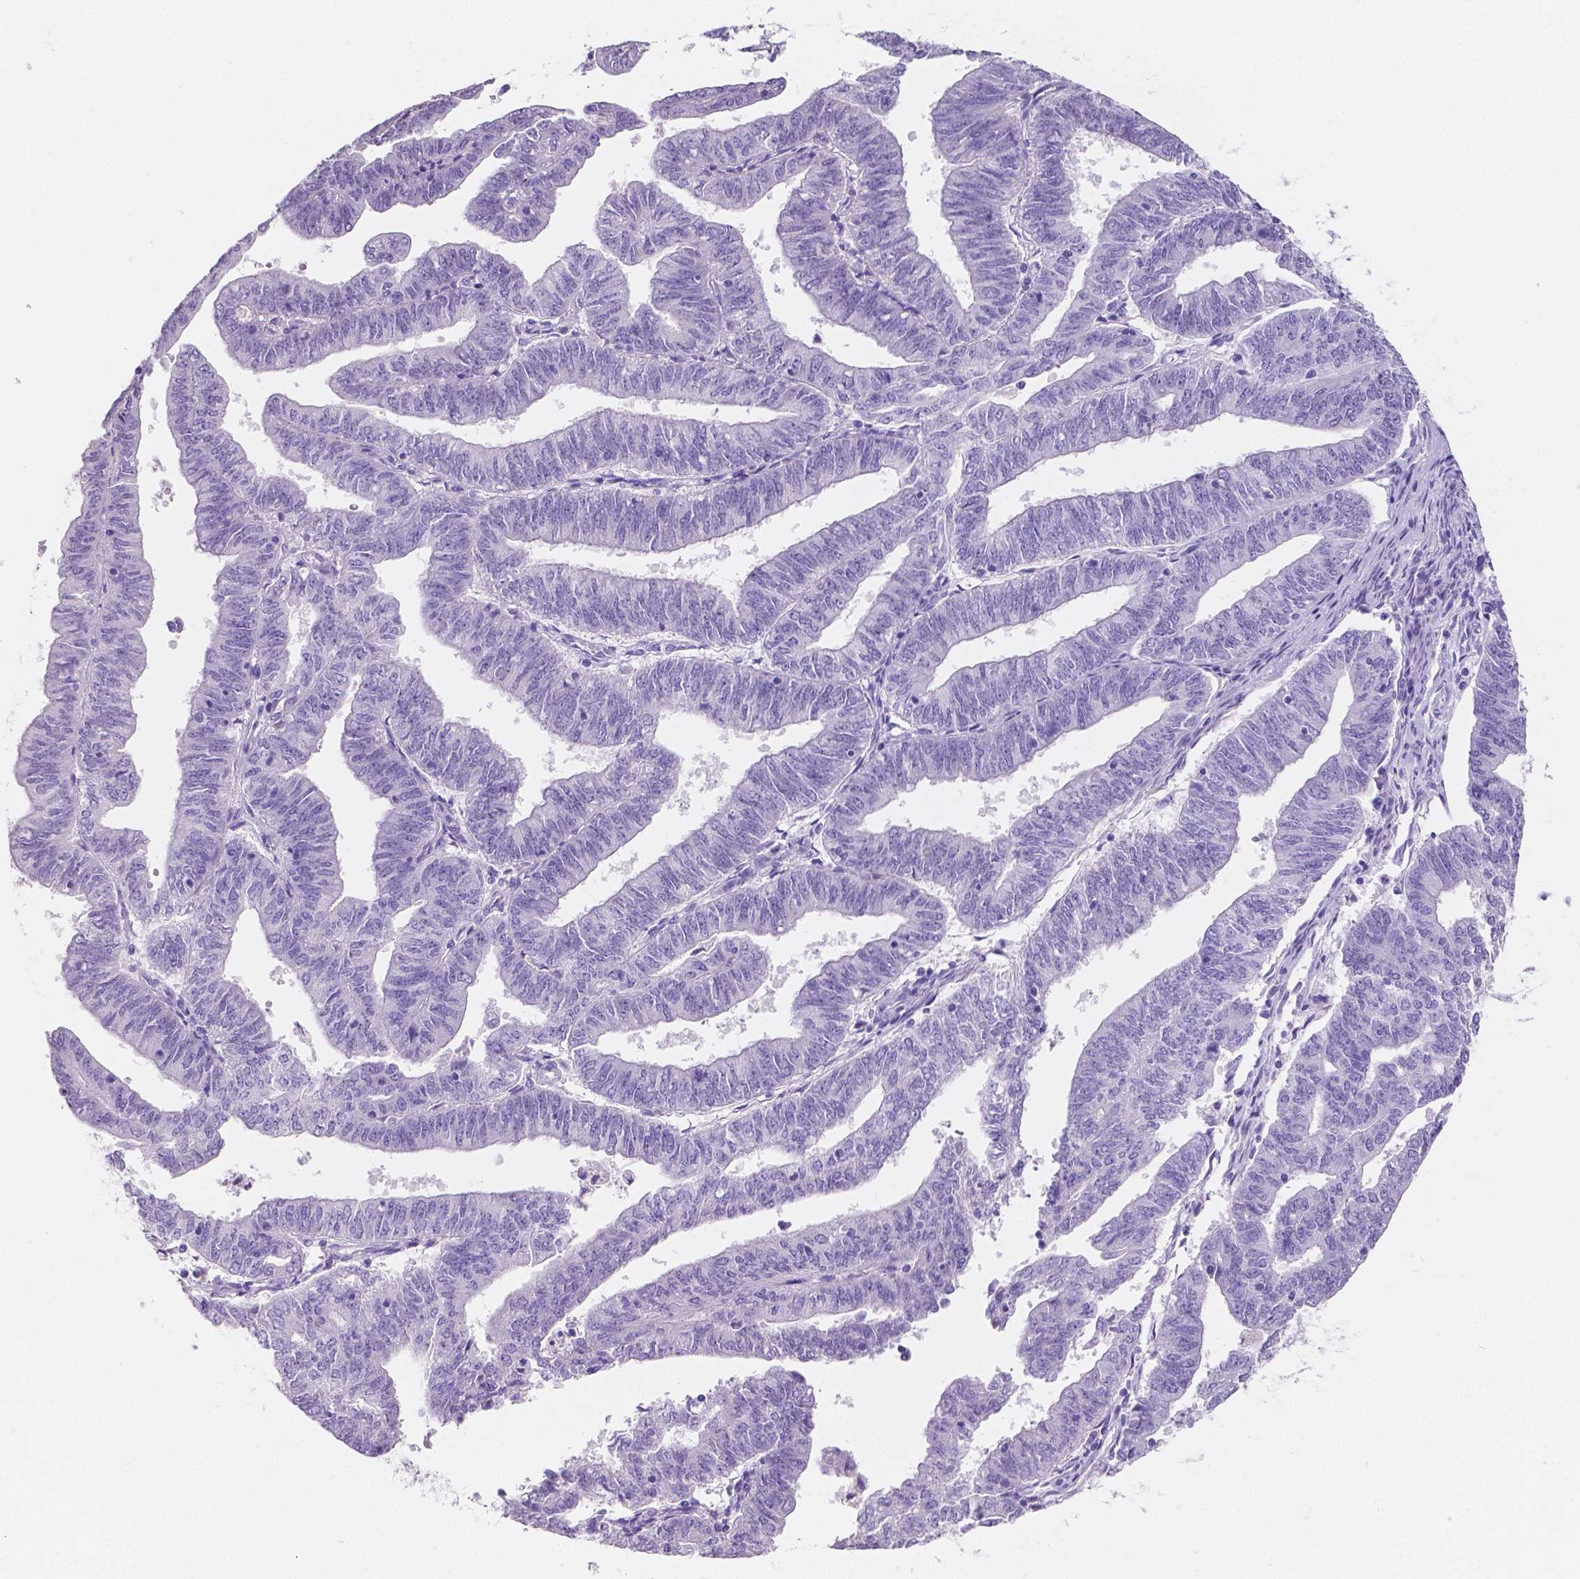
{"staining": {"intensity": "negative", "quantity": "none", "location": "none"}, "tissue": "endometrial cancer", "cell_type": "Tumor cells", "image_type": "cancer", "snomed": [{"axis": "morphology", "description": "Adenocarcinoma, NOS"}, {"axis": "topography", "description": "Endometrium"}], "caption": "Tumor cells show no significant positivity in endometrial adenocarcinoma.", "gene": "SATB2", "patient": {"sex": "female", "age": 82}}